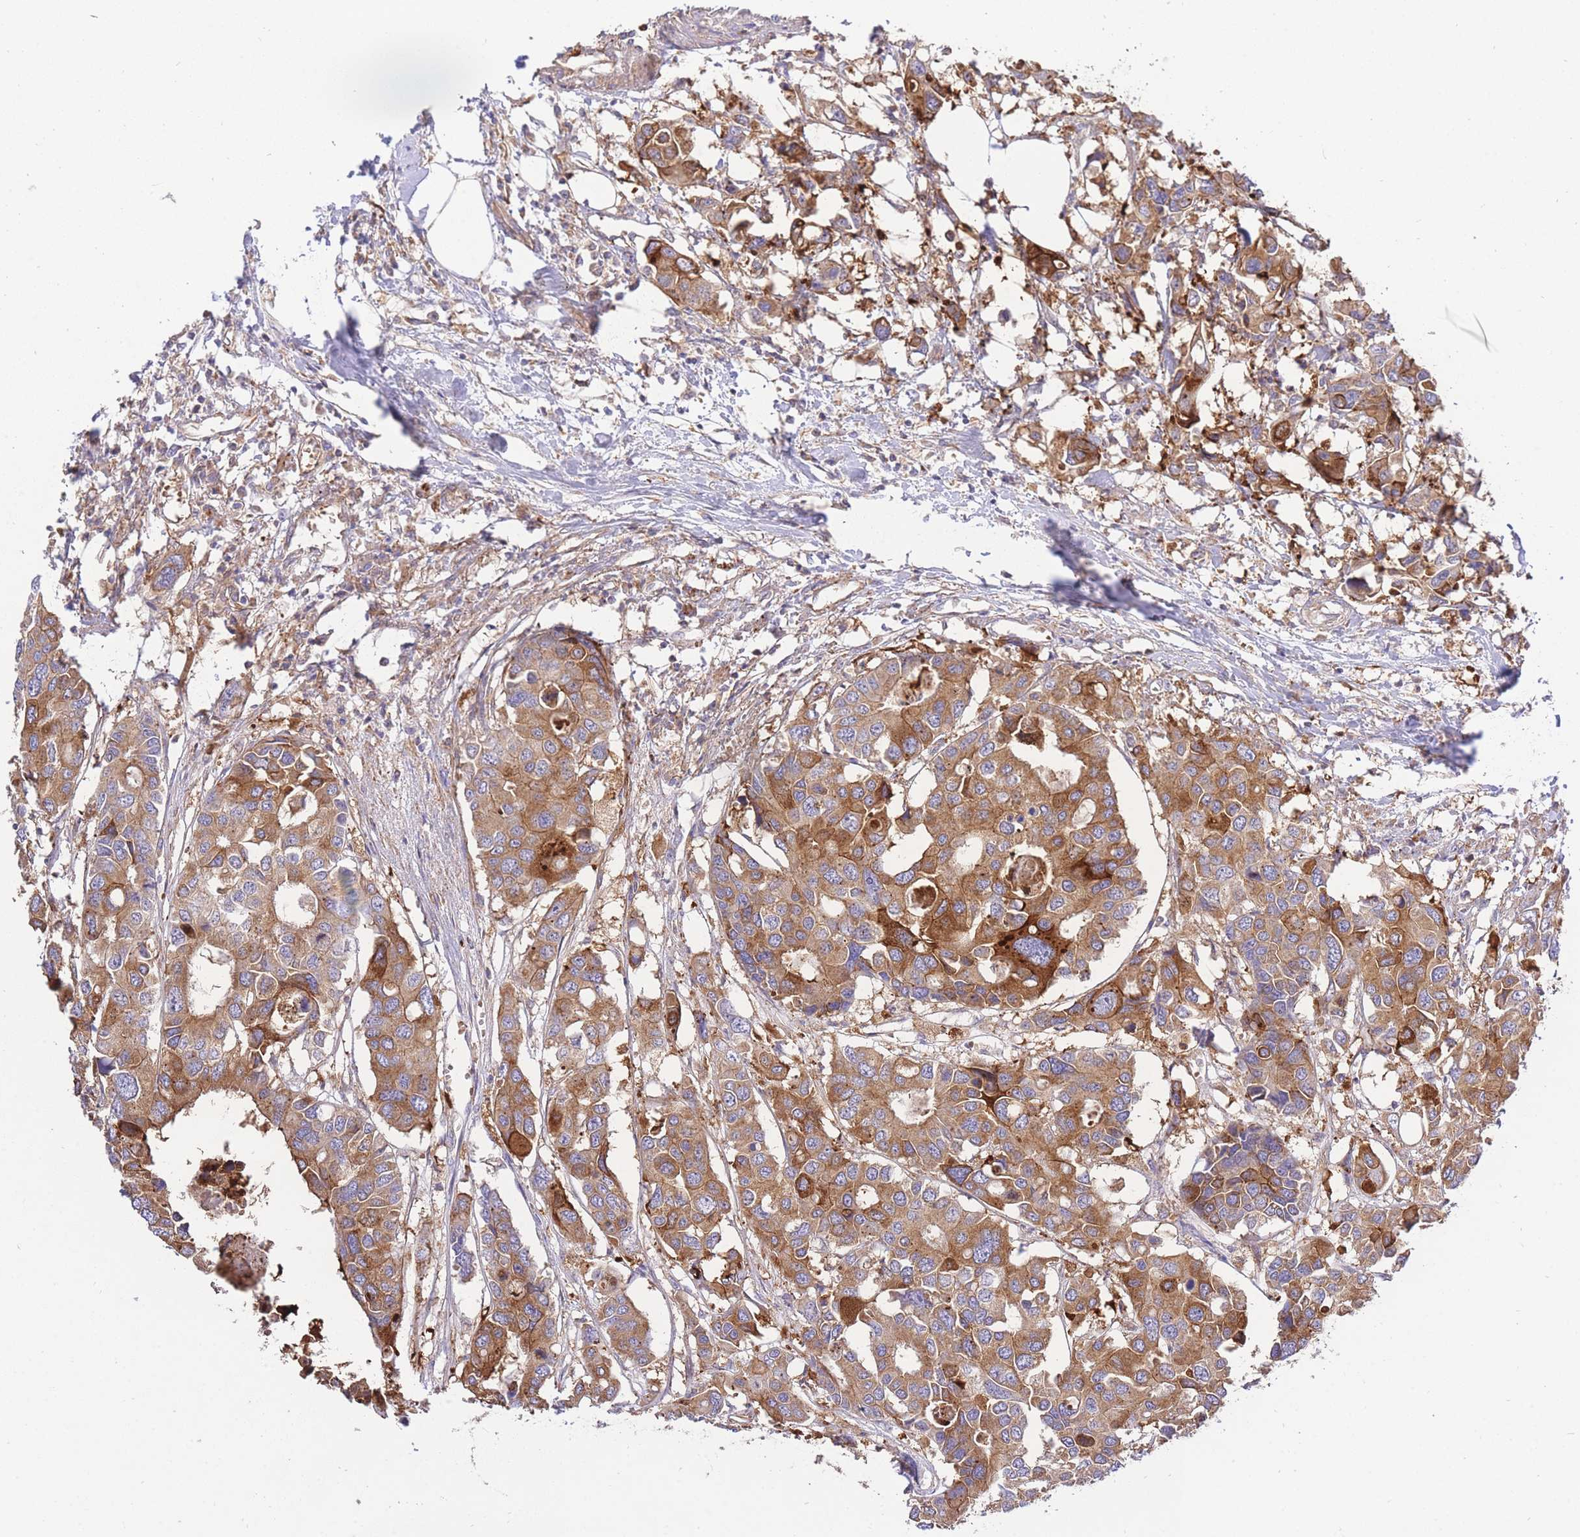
{"staining": {"intensity": "moderate", "quantity": ">75%", "location": "cytoplasmic/membranous"}, "tissue": "colorectal cancer", "cell_type": "Tumor cells", "image_type": "cancer", "snomed": [{"axis": "morphology", "description": "Adenocarcinoma, NOS"}, {"axis": "topography", "description": "Colon"}], "caption": "Adenocarcinoma (colorectal) stained for a protein (brown) displays moderate cytoplasmic/membranous positive expression in approximately >75% of tumor cells.", "gene": "INSYN2B", "patient": {"sex": "male", "age": 77}}